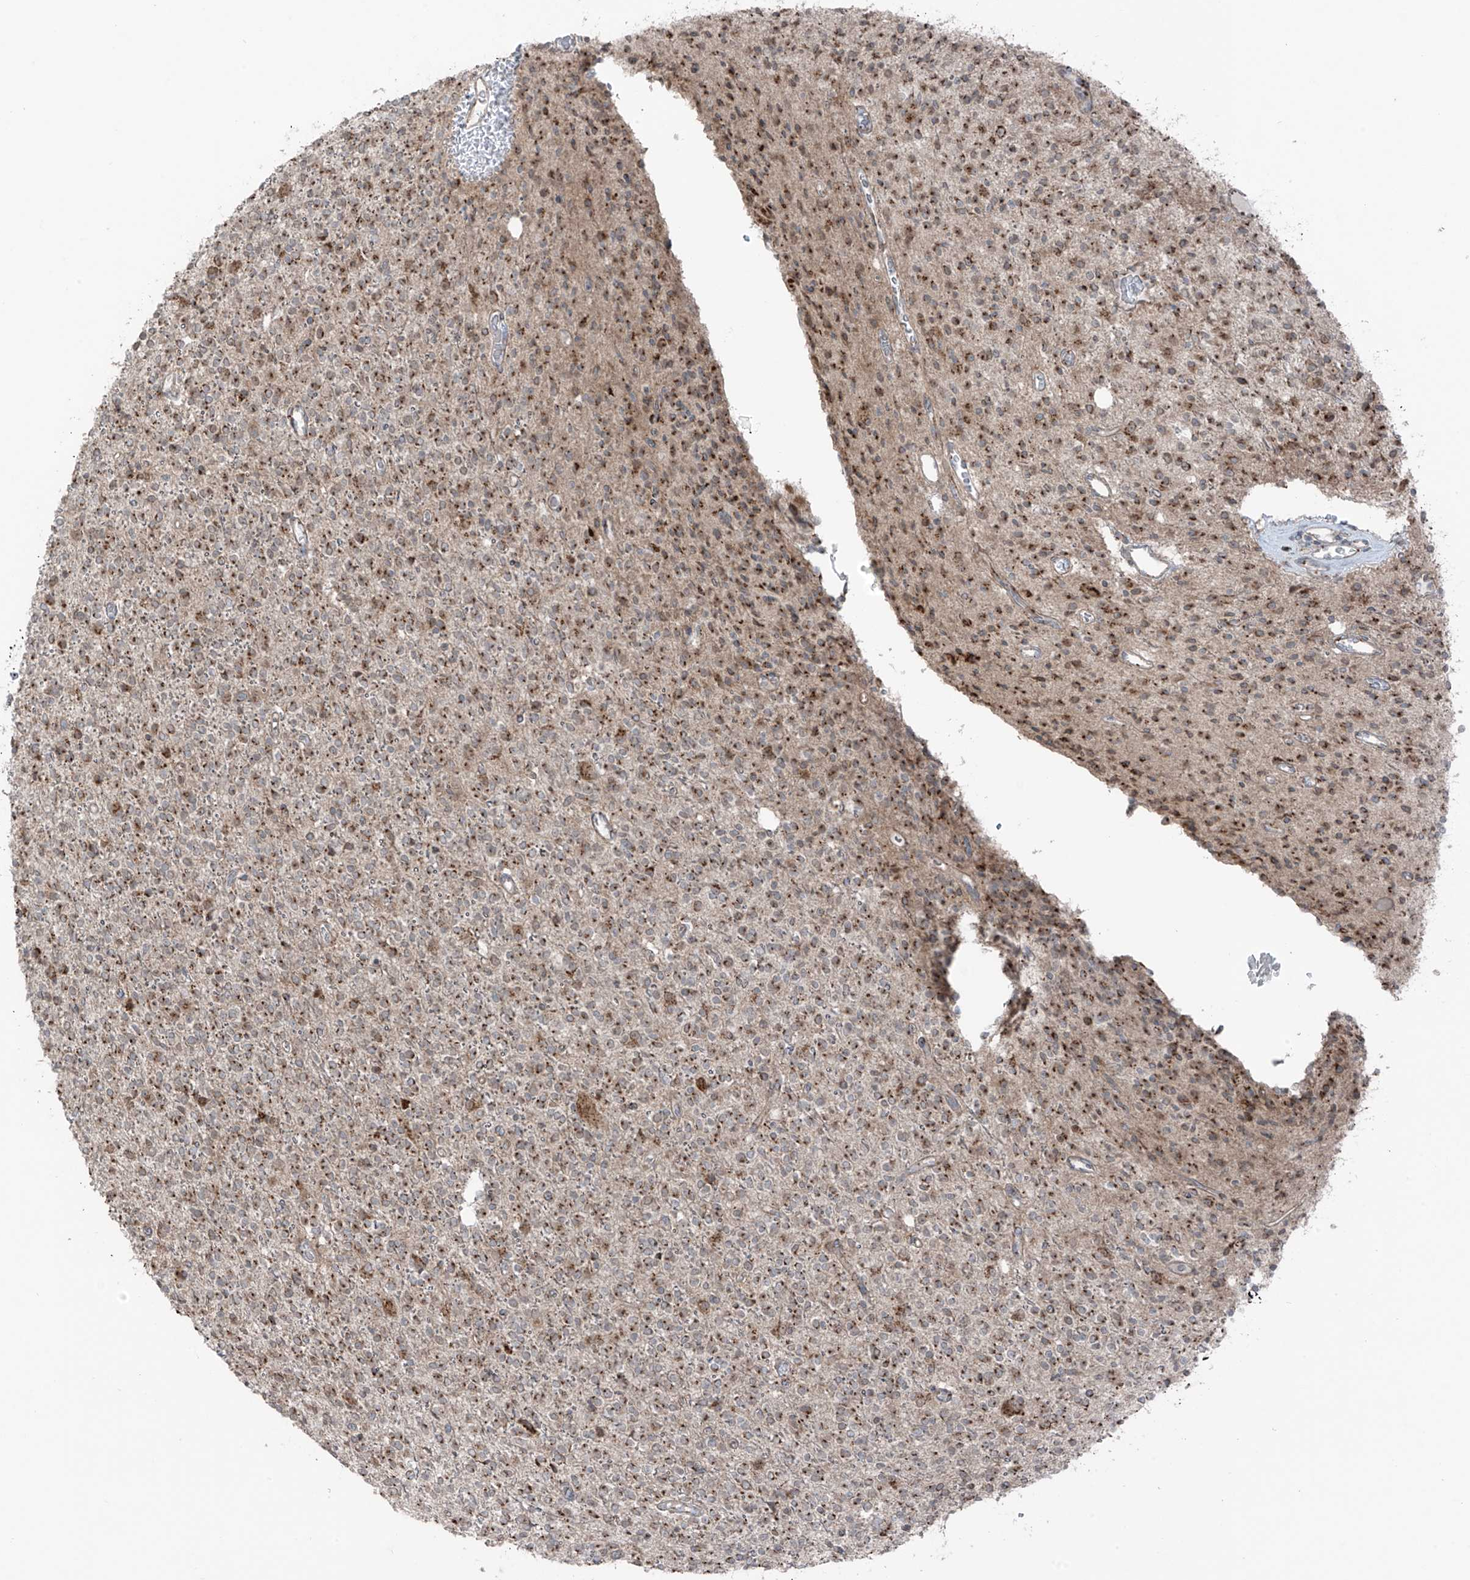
{"staining": {"intensity": "moderate", "quantity": ">75%", "location": "cytoplasmic/membranous"}, "tissue": "glioma", "cell_type": "Tumor cells", "image_type": "cancer", "snomed": [{"axis": "morphology", "description": "Glioma, malignant, High grade"}, {"axis": "topography", "description": "Brain"}], "caption": "Brown immunohistochemical staining in glioma displays moderate cytoplasmic/membranous staining in about >75% of tumor cells.", "gene": "ERLEC1", "patient": {"sex": "male", "age": 34}}